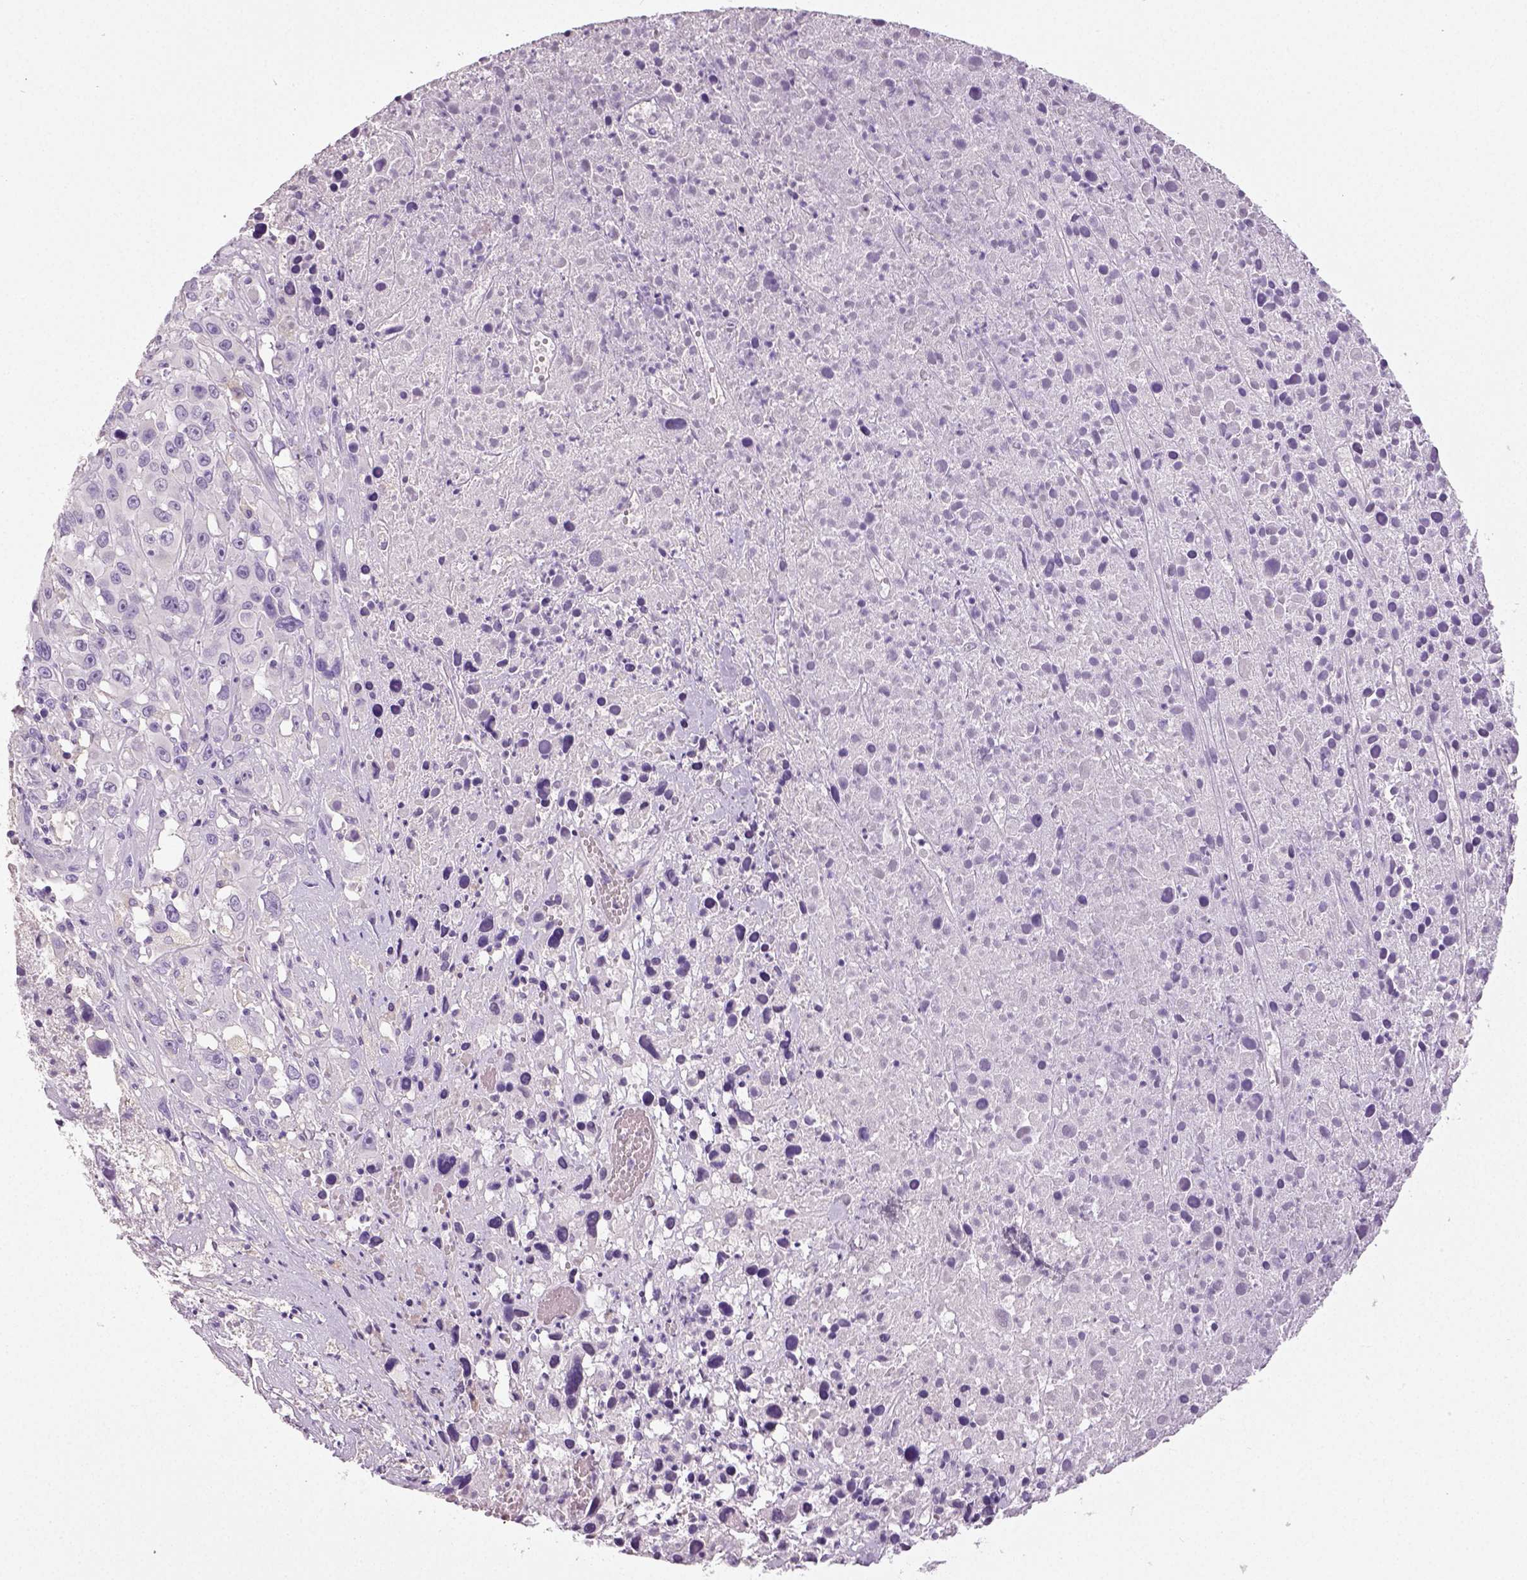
{"staining": {"intensity": "negative", "quantity": "none", "location": "none"}, "tissue": "melanoma", "cell_type": "Tumor cells", "image_type": "cancer", "snomed": [{"axis": "morphology", "description": "Malignant melanoma, Metastatic site"}, {"axis": "topography", "description": "Soft tissue"}], "caption": "Immunohistochemical staining of human malignant melanoma (metastatic site) reveals no significant positivity in tumor cells.", "gene": "NECAB2", "patient": {"sex": "male", "age": 50}}